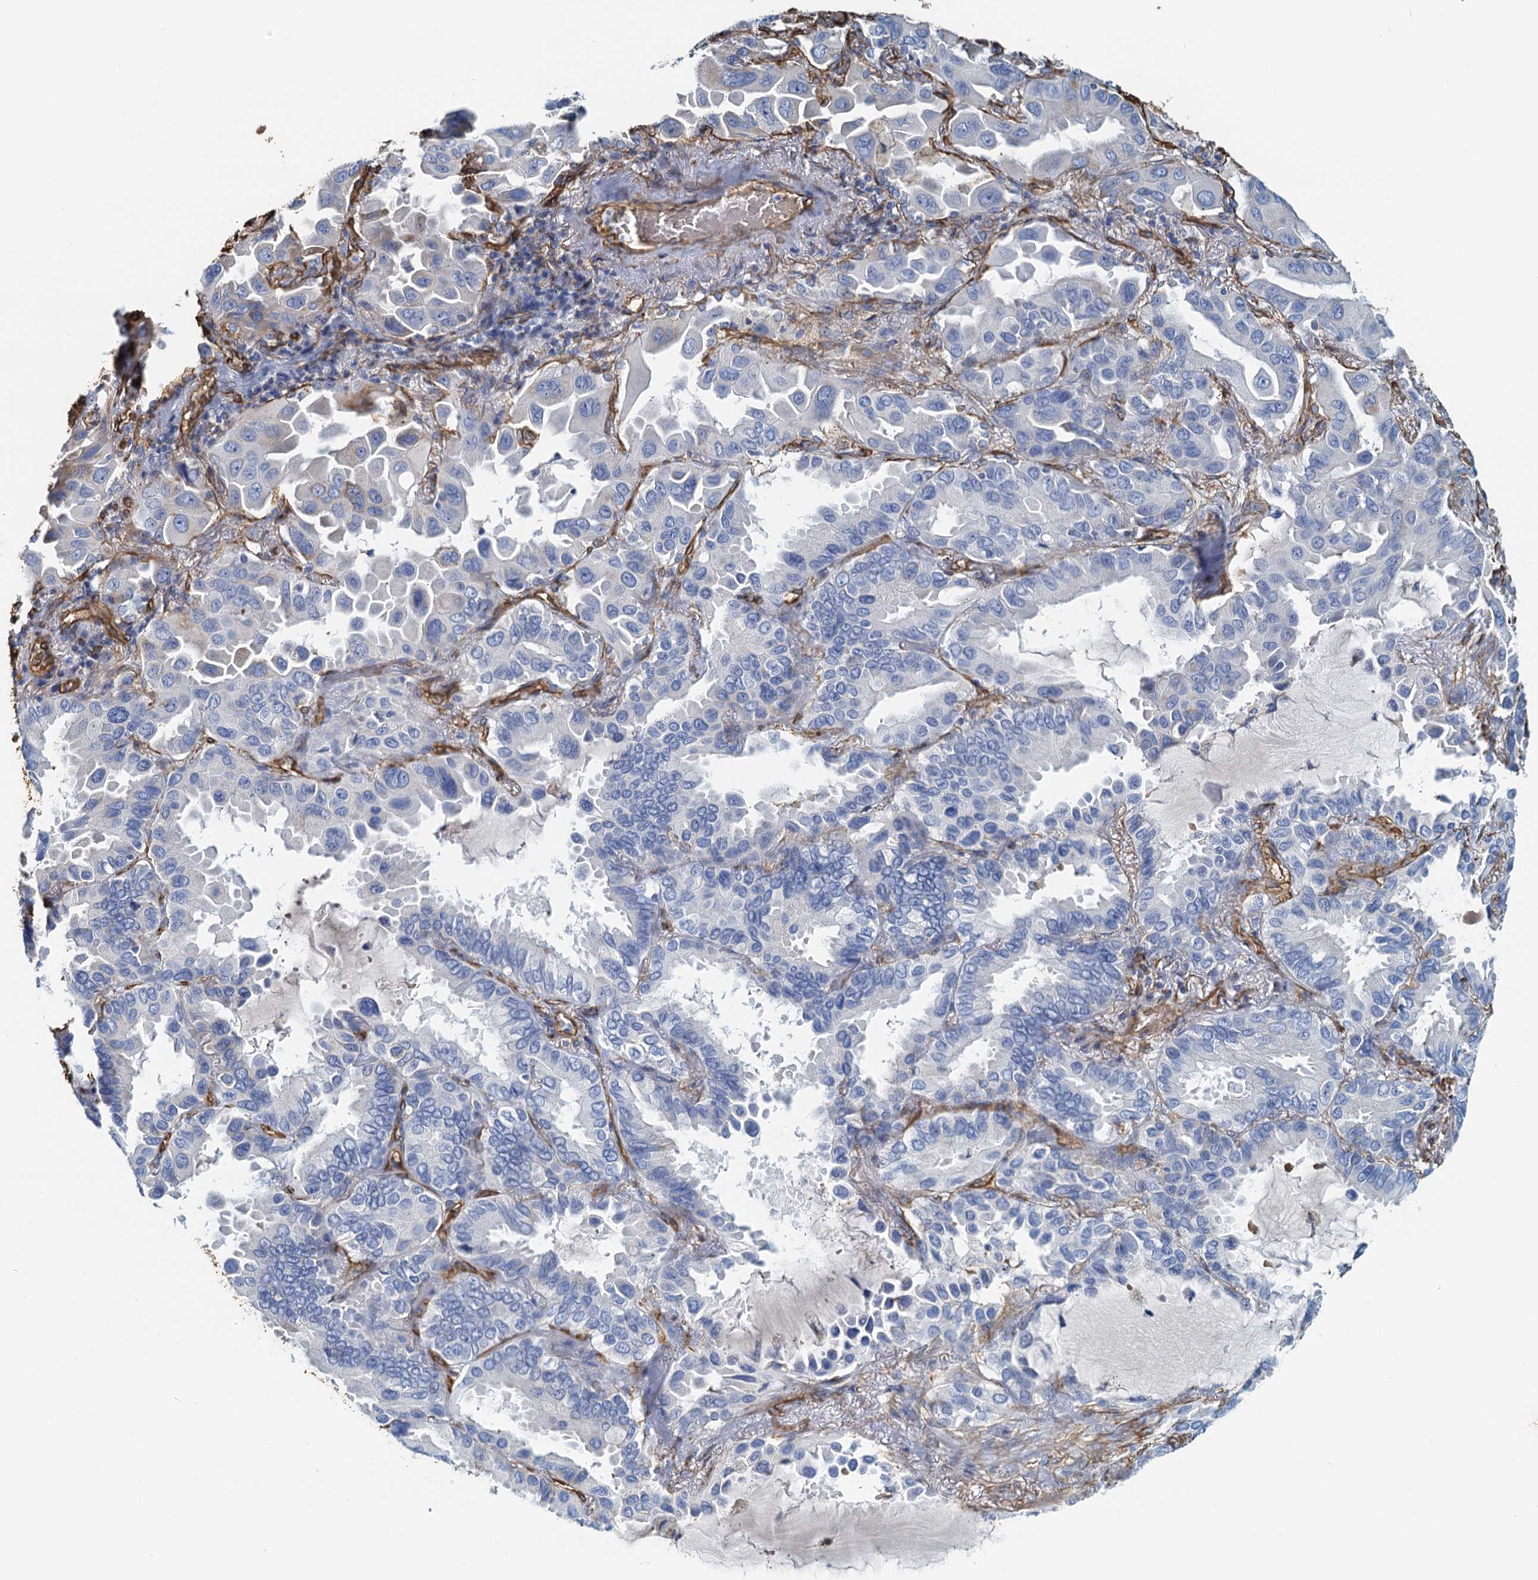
{"staining": {"intensity": "negative", "quantity": "none", "location": "none"}, "tissue": "lung cancer", "cell_type": "Tumor cells", "image_type": "cancer", "snomed": [{"axis": "morphology", "description": "Adenocarcinoma, NOS"}, {"axis": "topography", "description": "Lung"}], "caption": "The histopathology image shows no significant positivity in tumor cells of lung adenocarcinoma. Brightfield microscopy of immunohistochemistry (IHC) stained with DAB (3,3'-diaminobenzidine) (brown) and hematoxylin (blue), captured at high magnification.", "gene": "DGKG", "patient": {"sex": "male", "age": 64}}